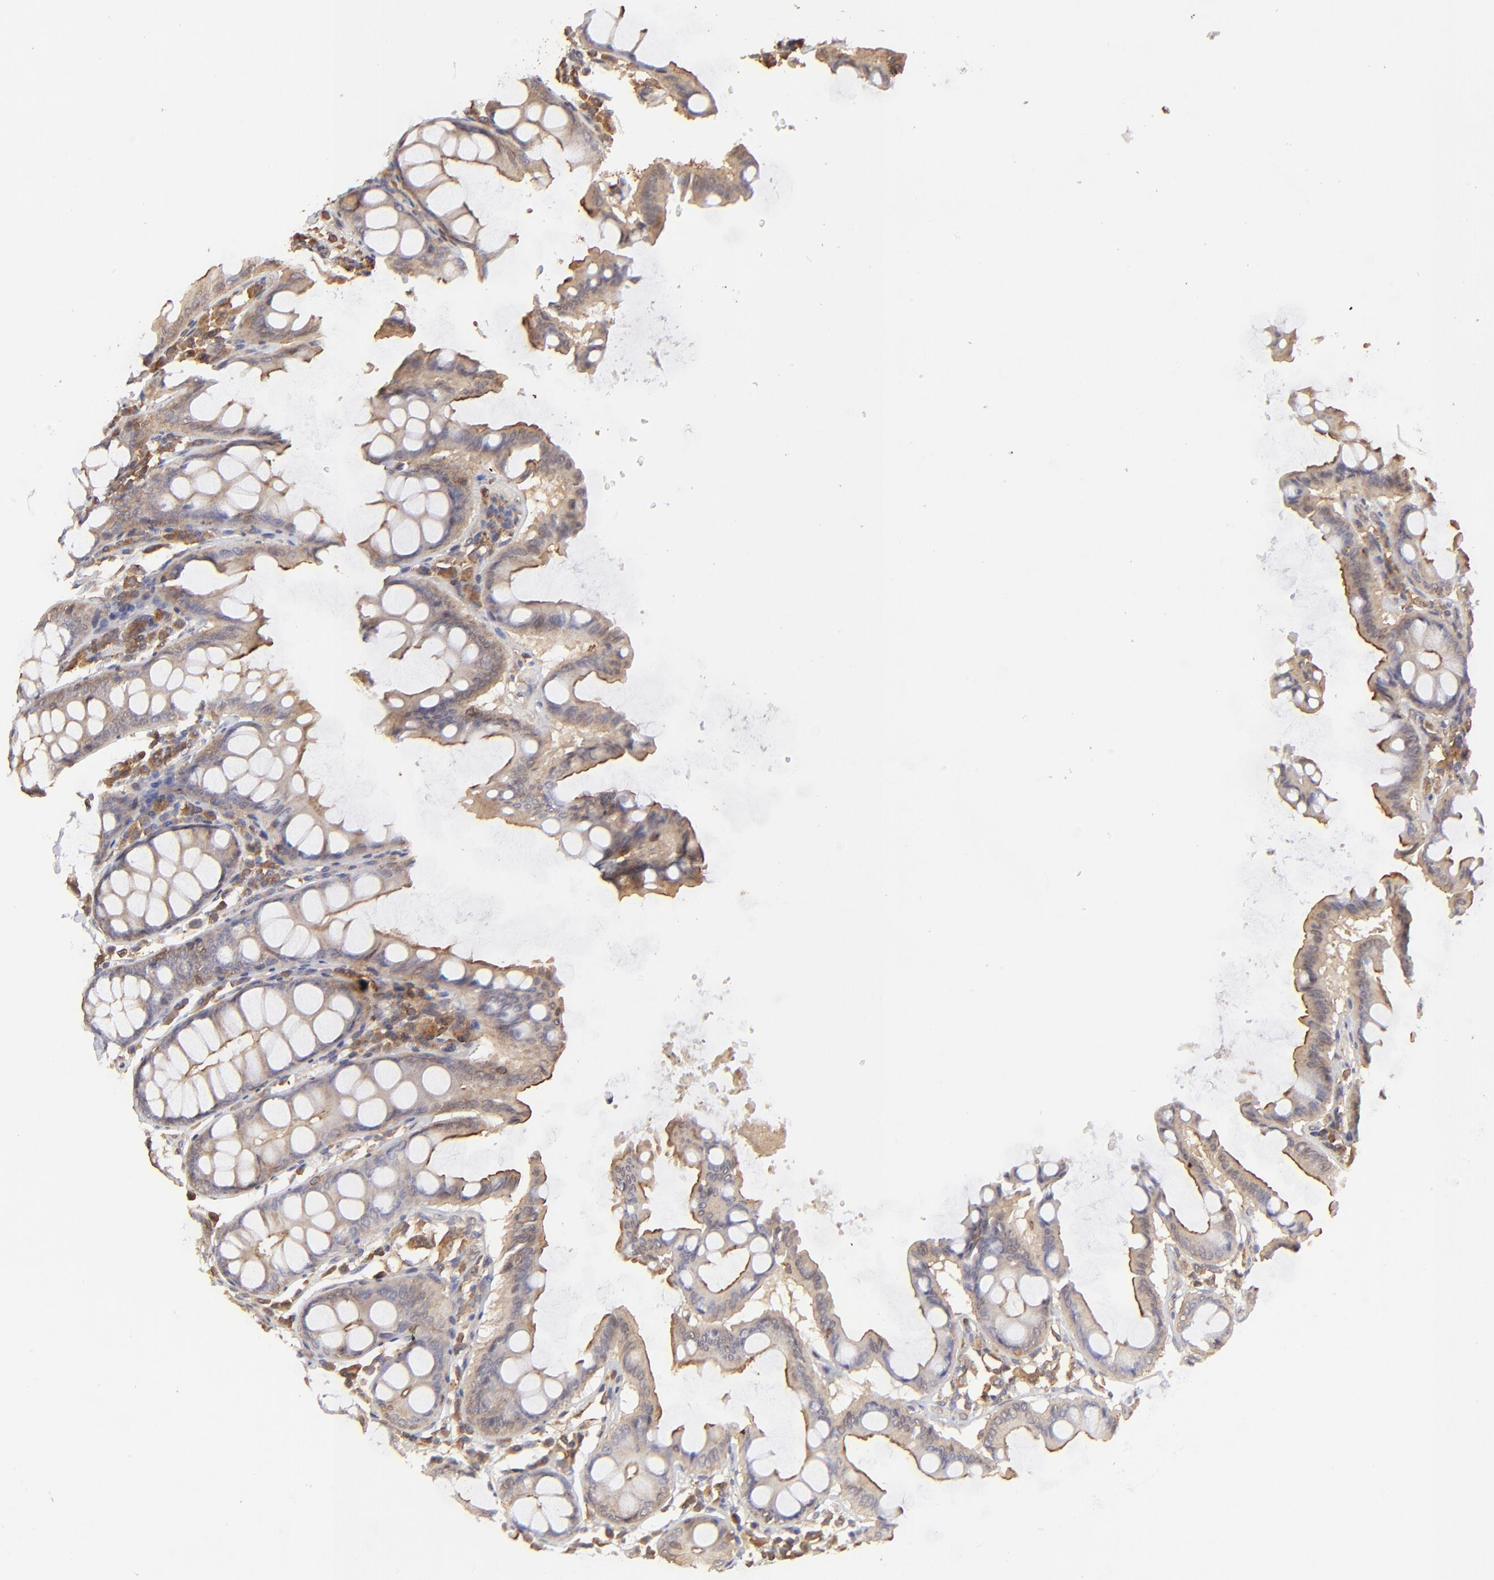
{"staining": {"intensity": "weak", "quantity": ">75%", "location": "cytoplasmic/membranous"}, "tissue": "colon", "cell_type": "Endothelial cells", "image_type": "normal", "snomed": [{"axis": "morphology", "description": "Normal tissue, NOS"}, {"axis": "topography", "description": "Colon"}], "caption": "This is a photomicrograph of IHC staining of normal colon, which shows weak expression in the cytoplasmic/membranous of endothelial cells.", "gene": "STON2", "patient": {"sex": "female", "age": 61}}